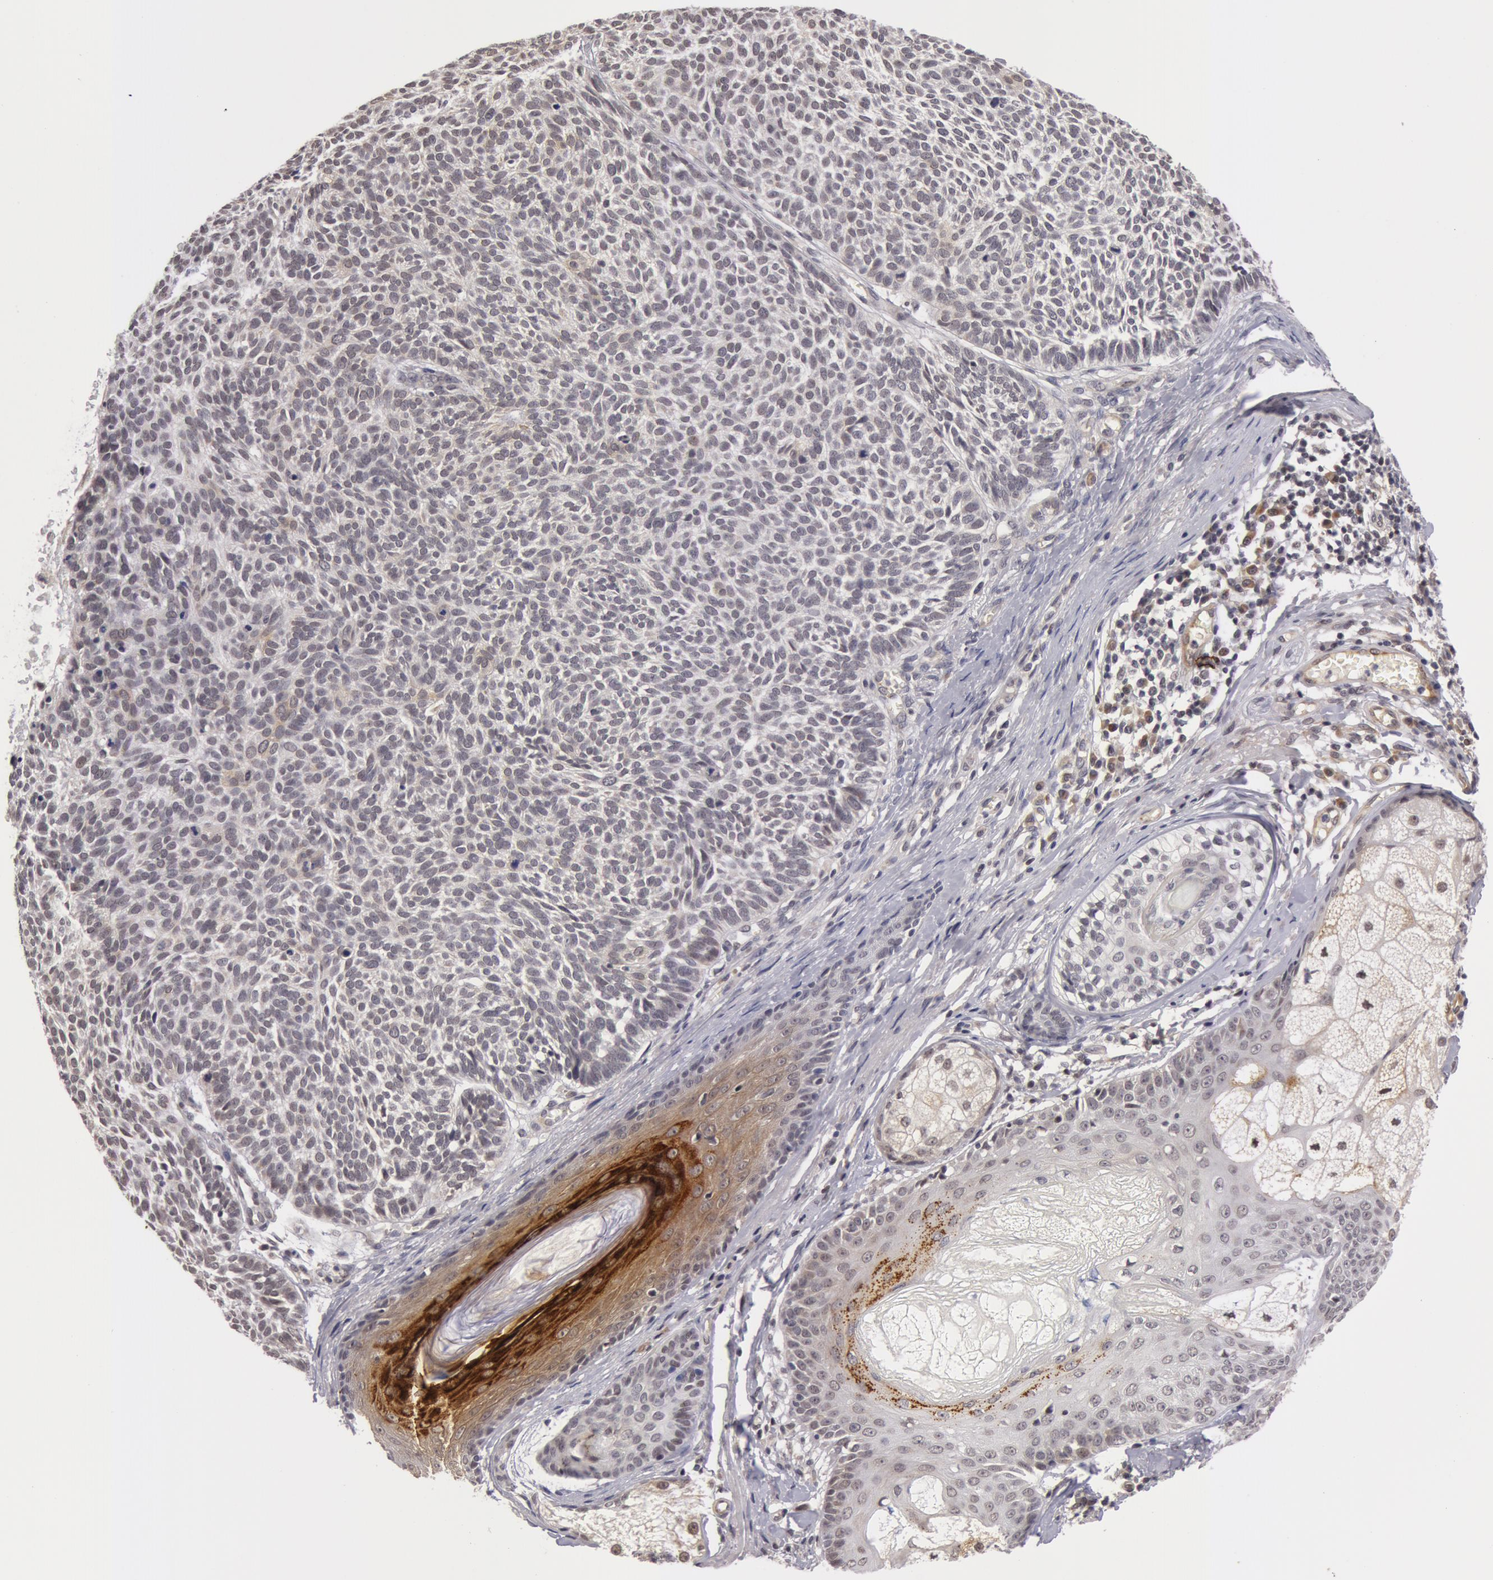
{"staining": {"intensity": "negative", "quantity": "none", "location": "none"}, "tissue": "skin cancer", "cell_type": "Tumor cells", "image_type": "cancer", "snomed": [{"axis": "morphology", "description": "Basal cell carcinoma"}, {"axis": "topography", "description": "Skin"}], "caption": "A photomicrograph of basal cell carcinoma (skin) stained for a protein displays no brown staining in tumor cells.", "gene": "SYTL4", "patient": {"sex": "male", "age": 63}}